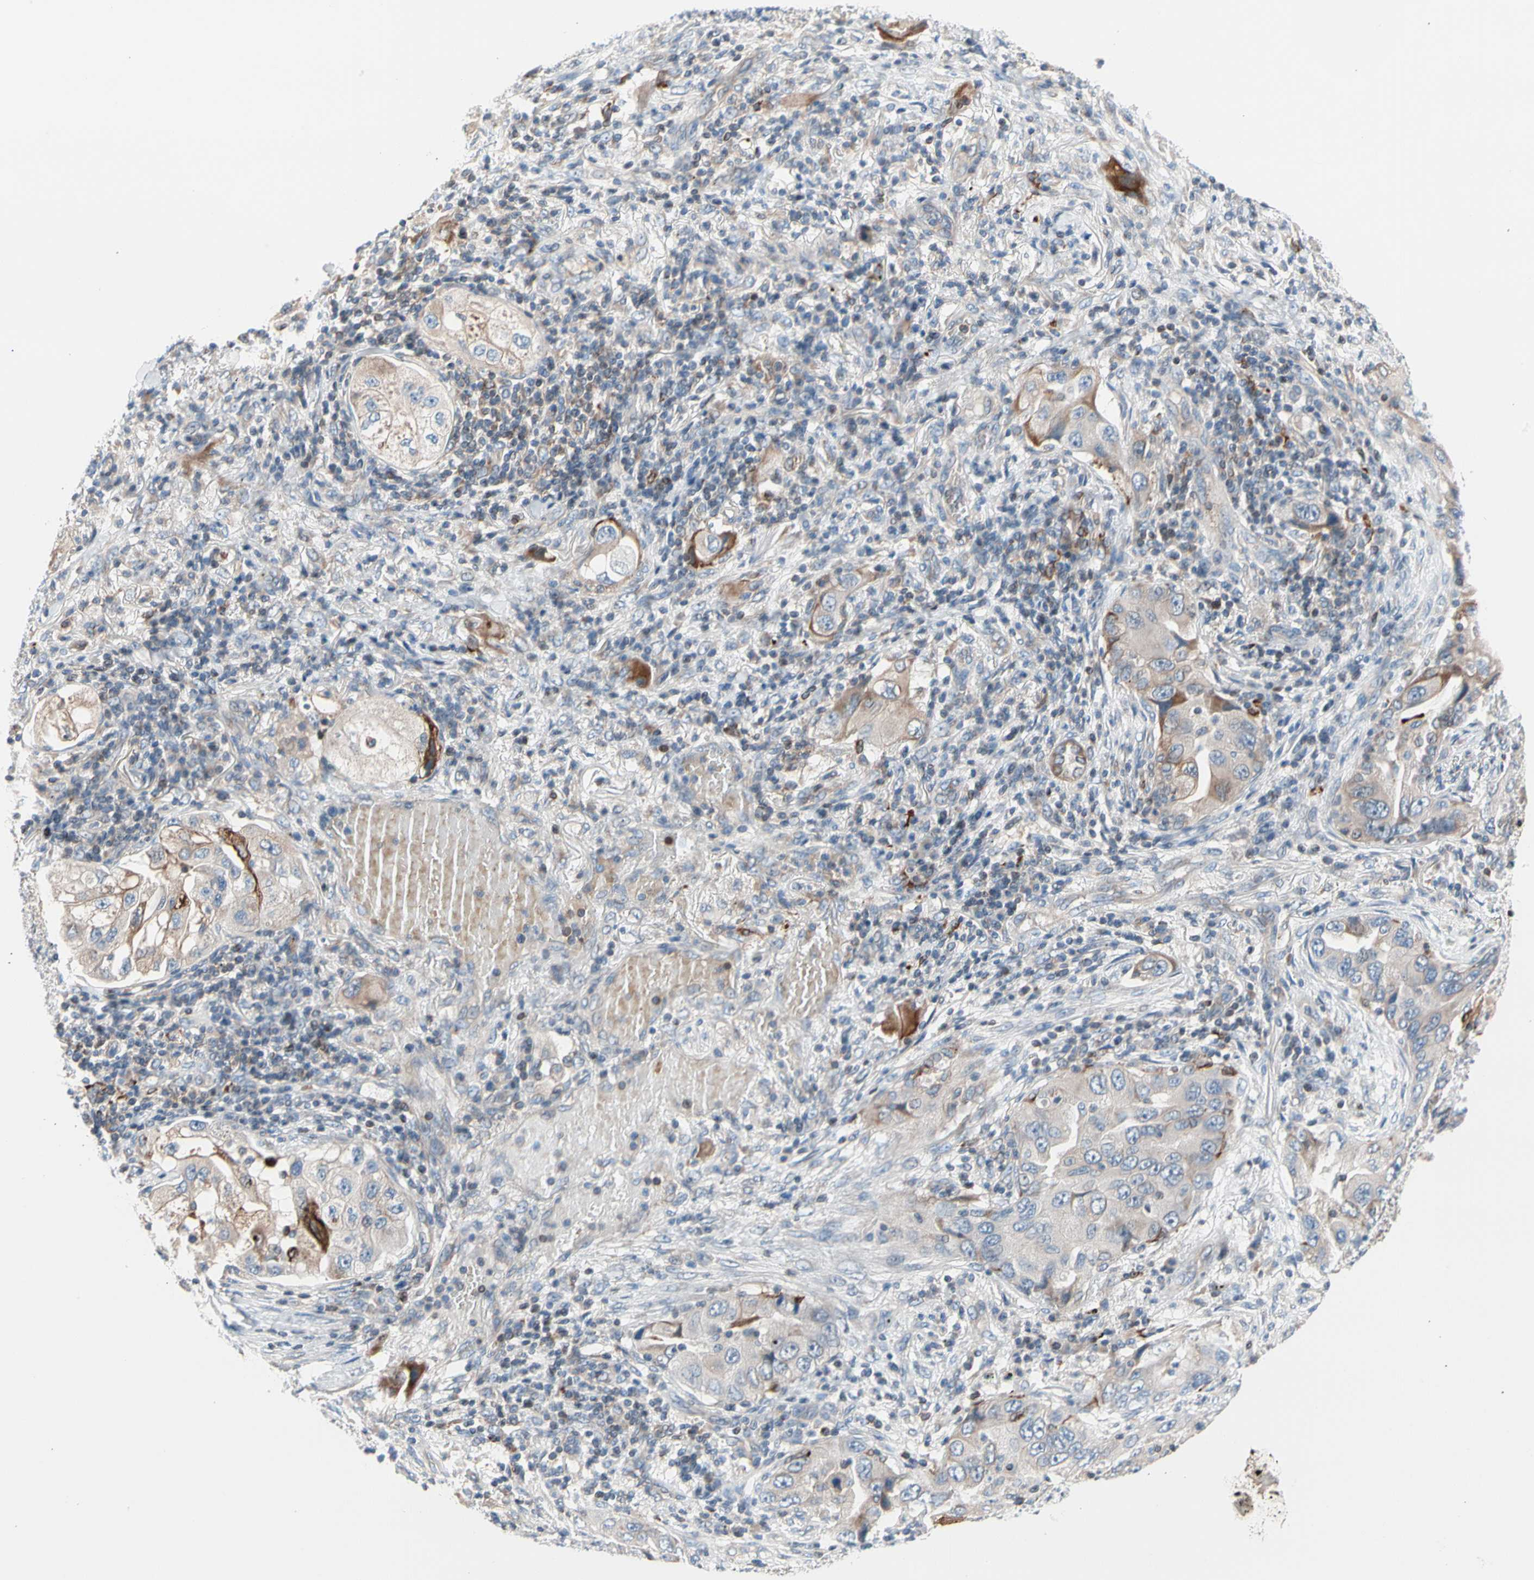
{"staining": {"intensity": "weak", "quantity": "25%-75%", "location": "cytoplasmic/membranous"}, "tissue": "lung cancer", "cell_type": "Tumor cells", "image_type": "cancer", "snomed": [{"axis": "morphology", "description": "Adenocarcinoma, NOS"}, {"axis": "topography", "description": "Lung"}], "caption": "Tumor cells reveal low levels of weak cytoplasmic/membranous expression in approximately 25%-75% of cells in lung cancer.", "gene": "MAP3K3", "patient": {"sex": "female", "age": 65}}